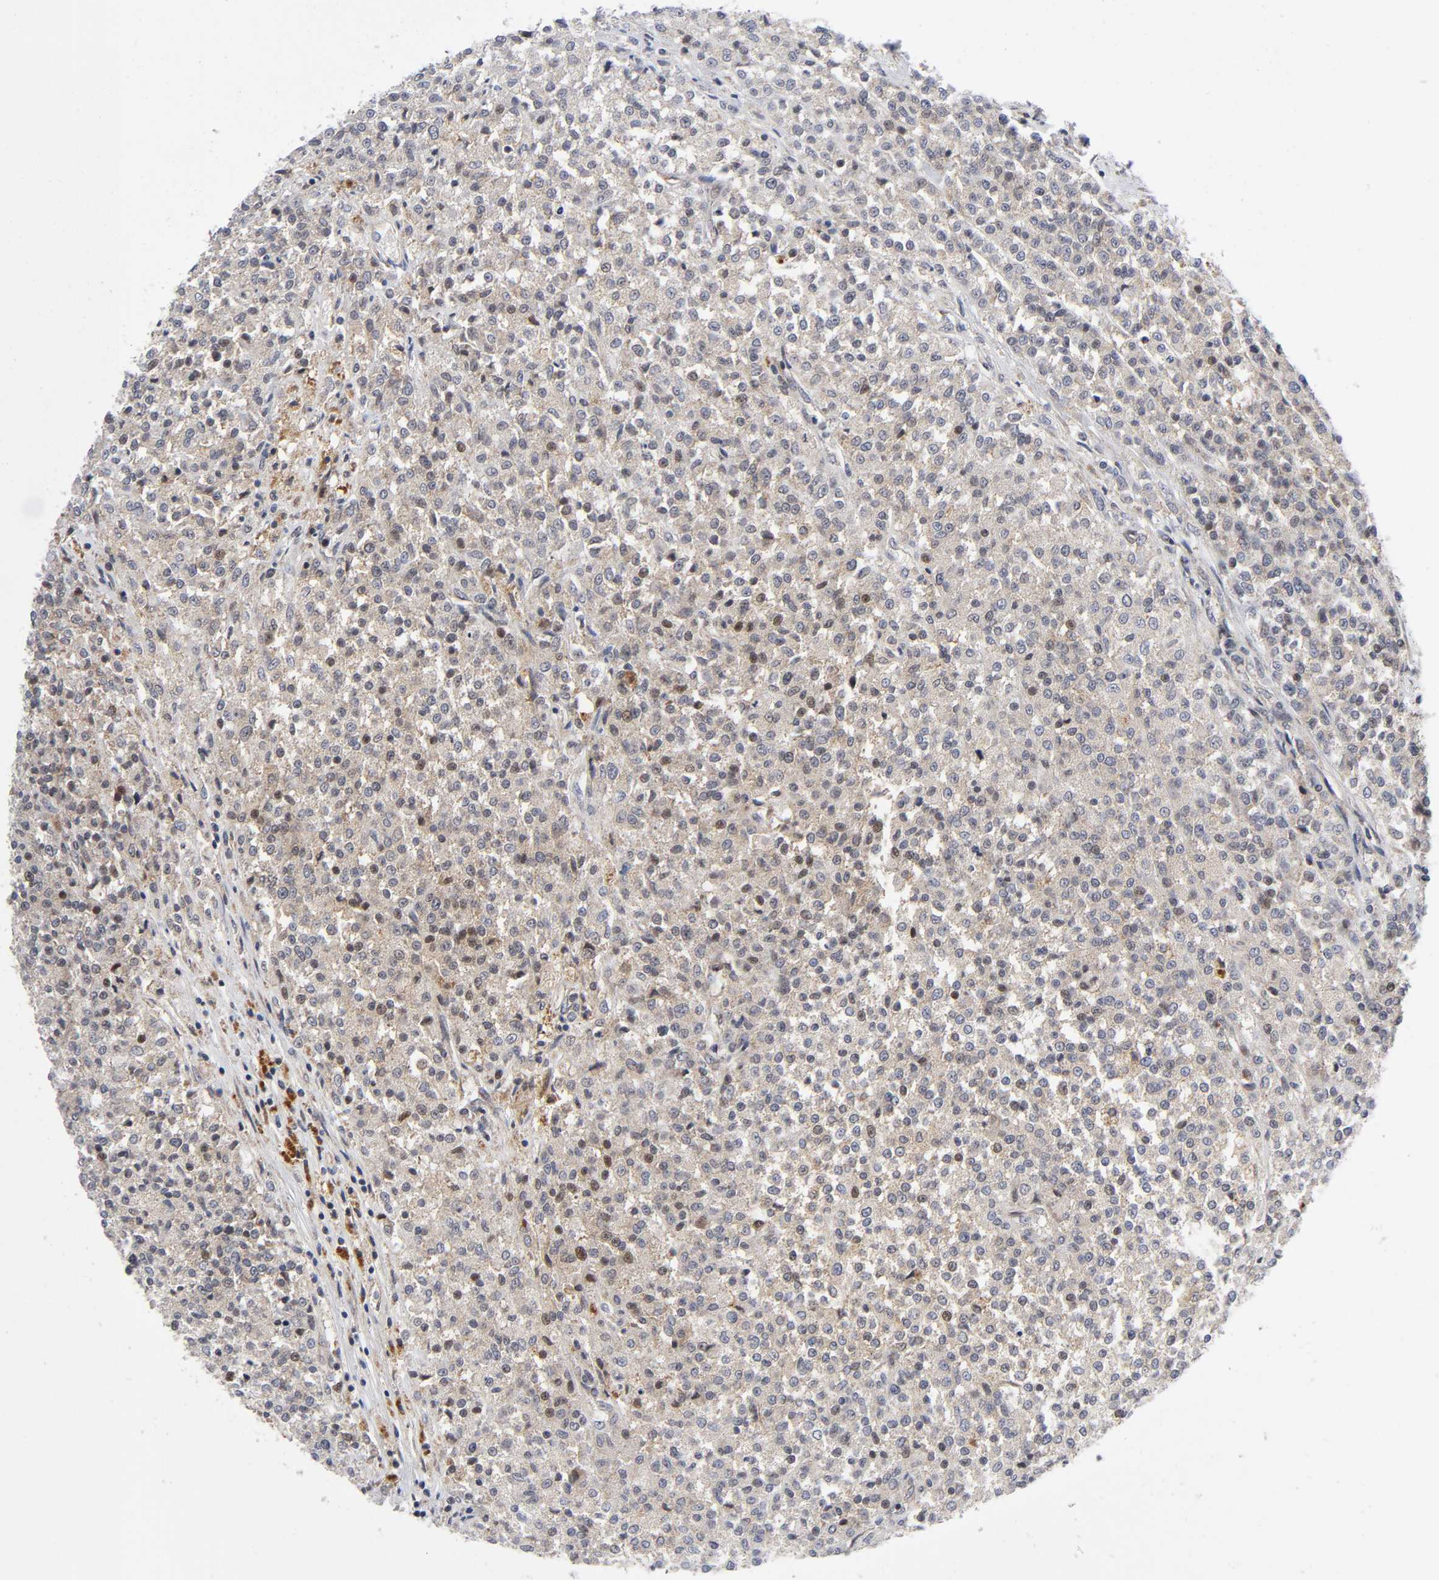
{"staining": {"intensity": "weak", "quantity": "25%-75%", "location": "cytoplasmic/membranous"}, "tissue": "testis cancer", "cell_type": "Tumor cells", "image_type": "cancer", "snomed": [{"axis": "morphology", "description": "Seminoma, NOS"}, {"axis": "topography", "description": "Testis"}], "caption": "Human testis cancer (seminoma) stained for a protein (brown) reveals weak cytoplasmic/membranous positive staining in approximately 25%-75% of tumor cells.", "gene": "EIF5", "patient": {"sex": "male", "age": 59}}